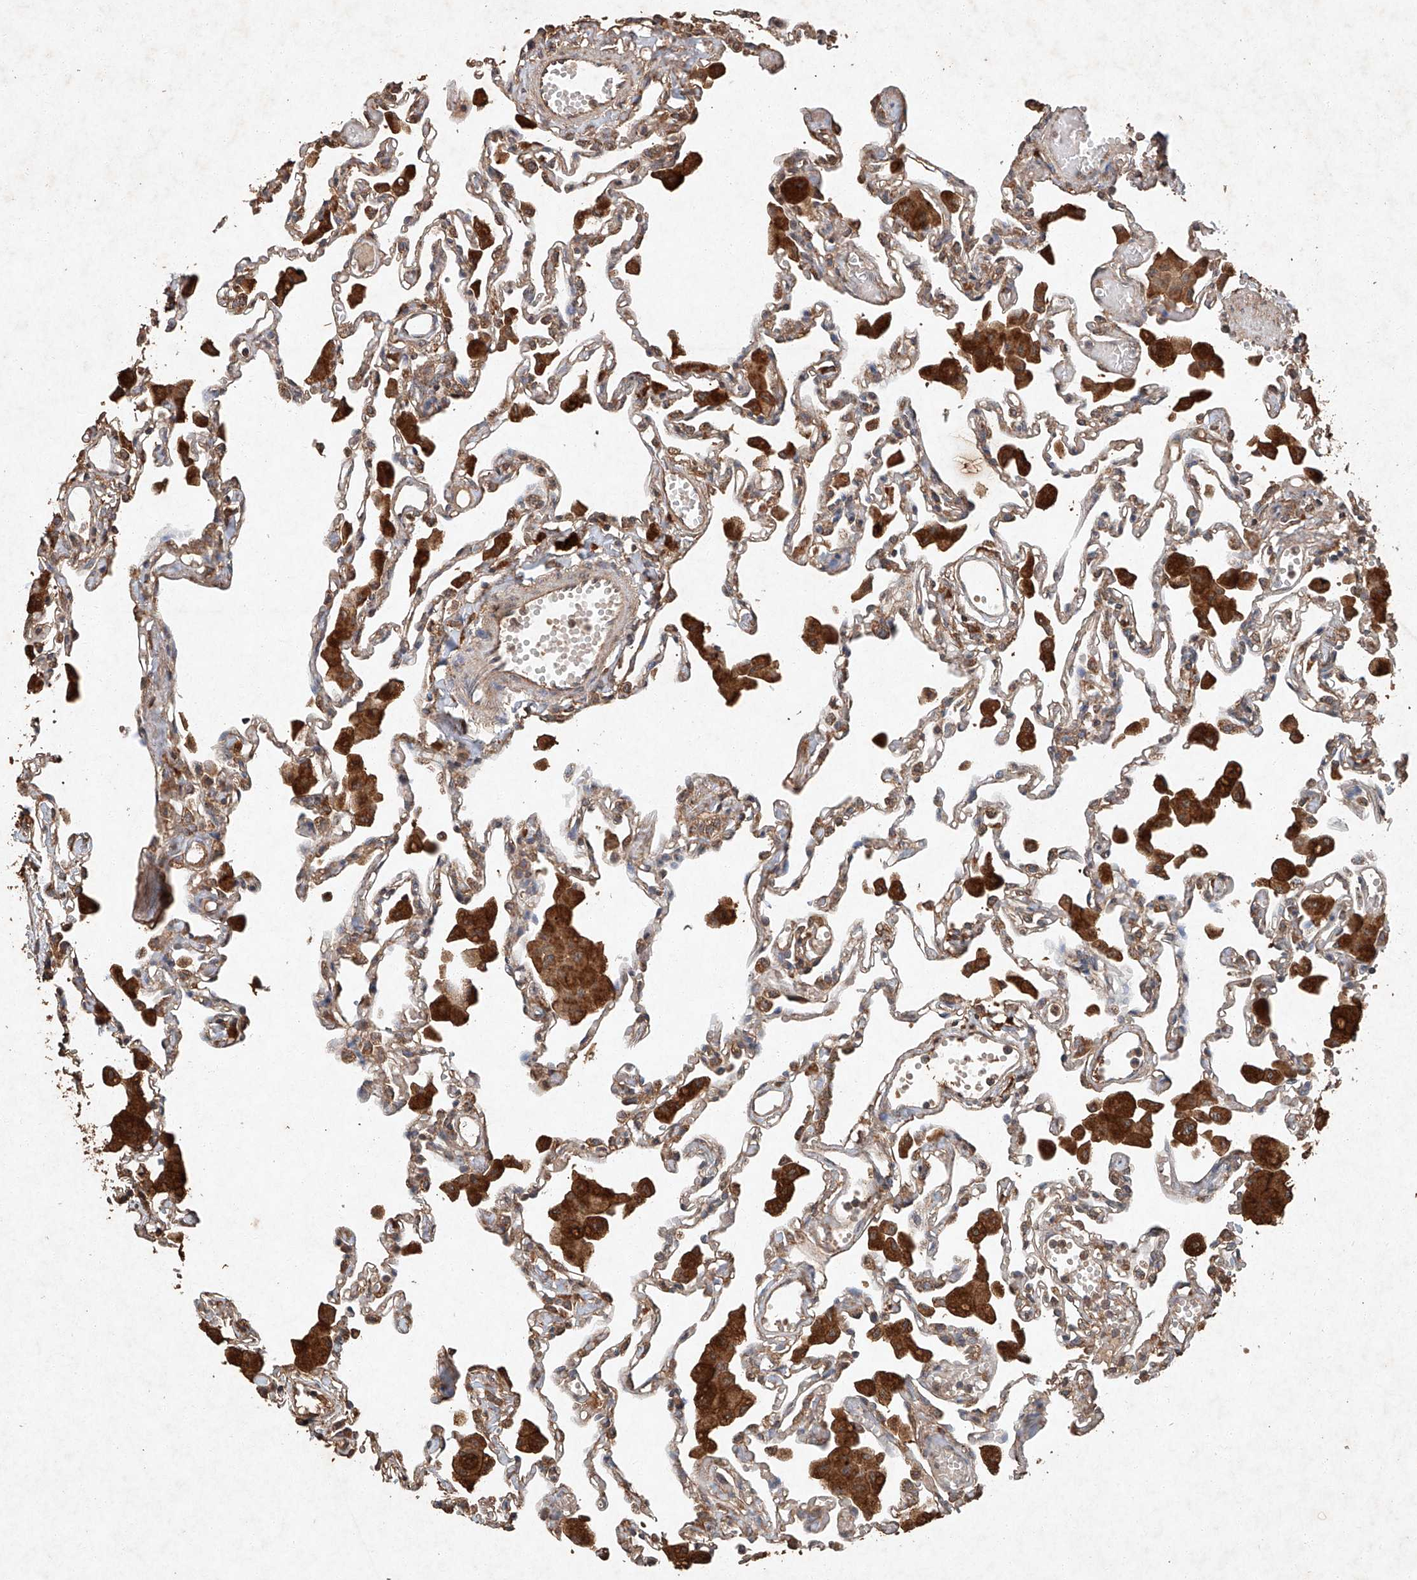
{"staining": {"intensity": "weak", "quantity": ">75%", "location": "cytoplasmic/membranous"}, "tissue": "lung", "cell_type": "Alveolar cells", "image_type": "normal", "snomed": [{"axis": "morphology", "description": "Normal tissue, NOS"}, {"axis": "topography", "description": "Bronchus"}, {"axis": "topography", "description": "Lung"}], "caption": "A photomicrograph of human lung stained for a protein reveals weak cytoplasmic/membranous brown staining in alveolar cells. Using DAB (3,3'-diaminobenzidine) (brown) and hematoxylin (blue) stains, captured at high magnification using brightfield microscopy.", "gene": "STK3", "patient": {"sex": "female", "age": 49}}